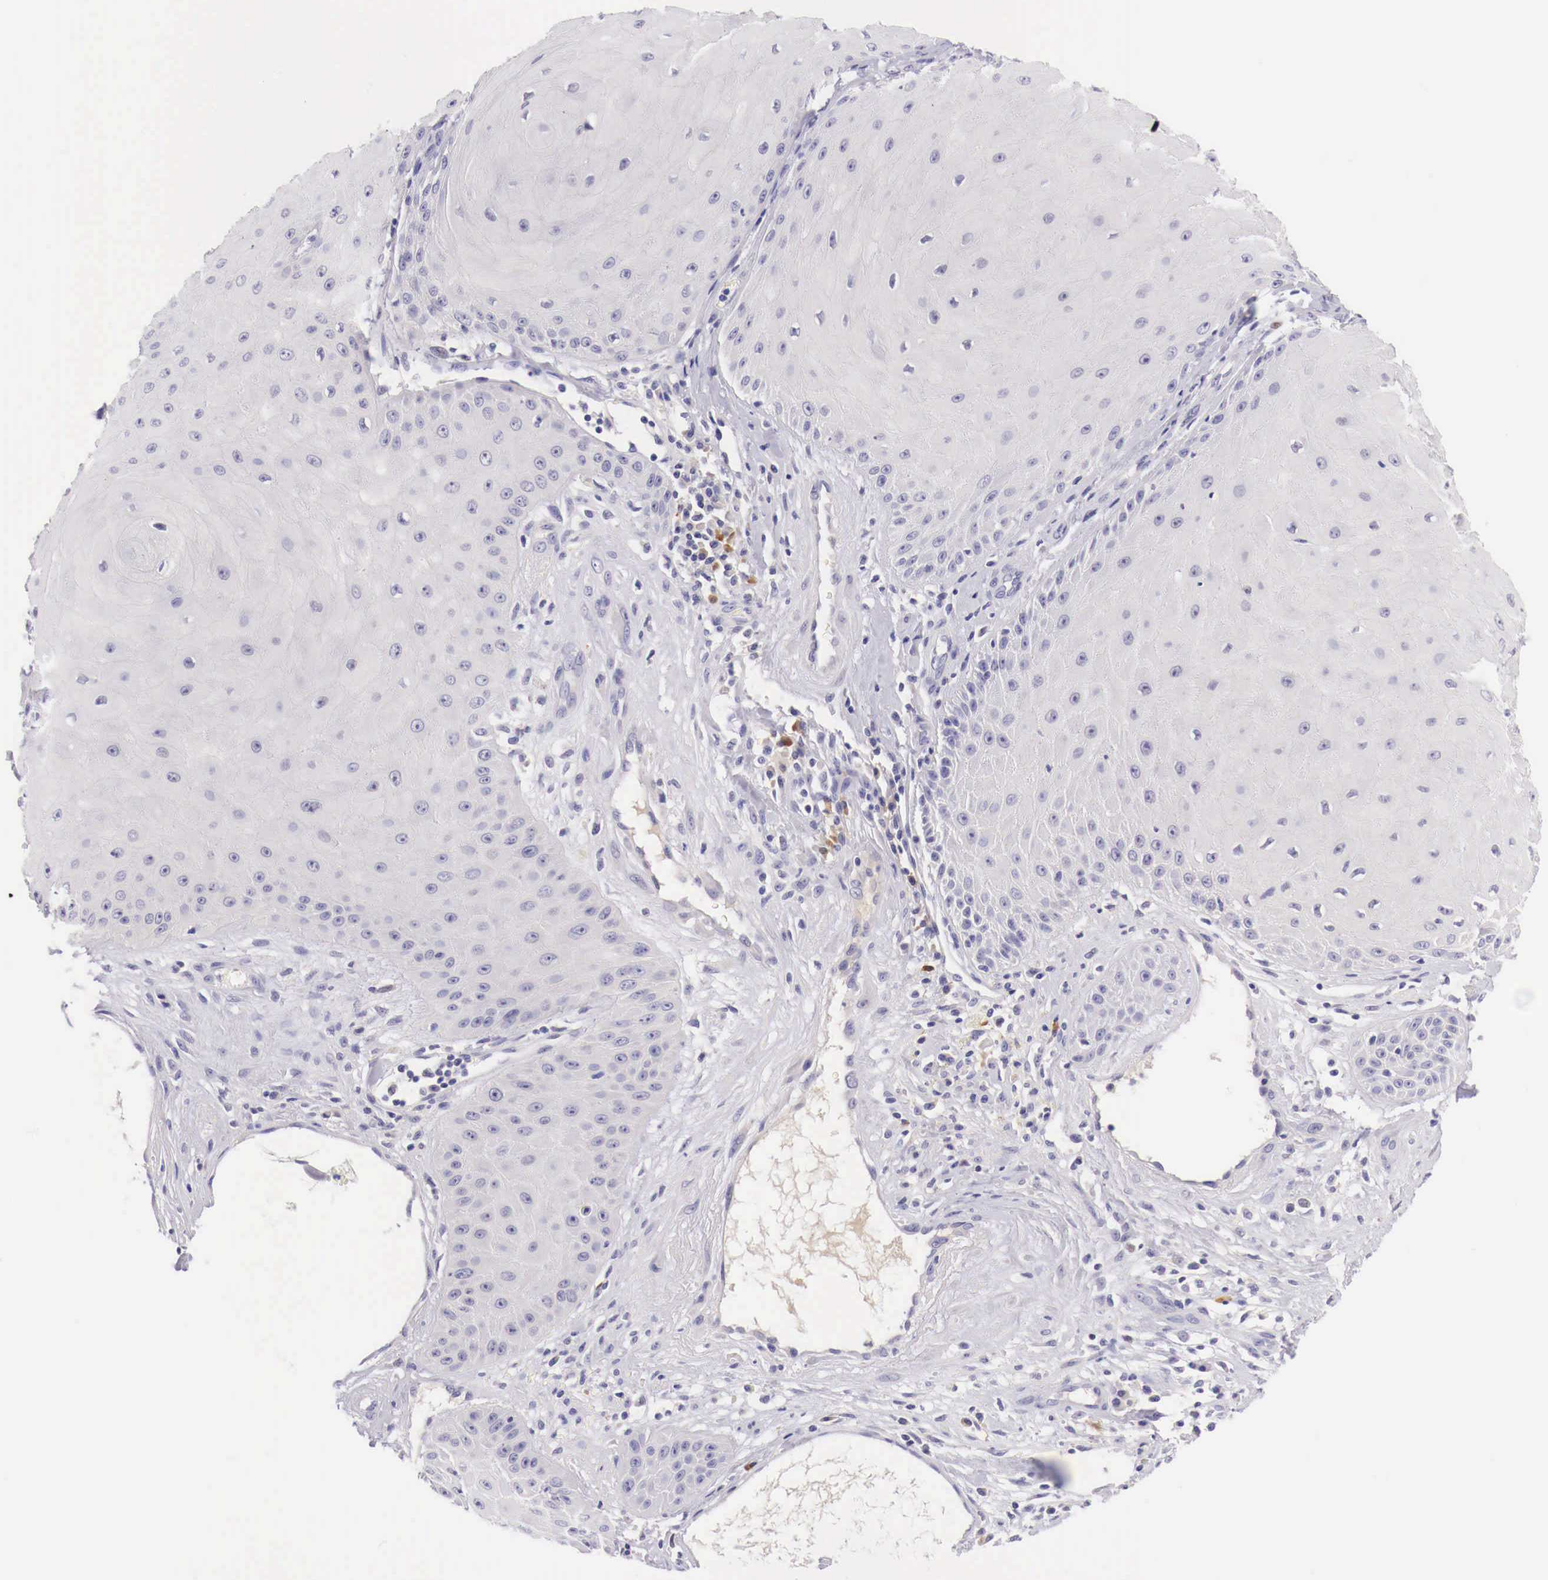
{"staining": {"intensity": "negative", "quantity": "none", "location": "none"}, "tissue": "skin cancer", "cell_type": "Tumor cells", "image_type": "cancer", "snomed": [{"axis": "morphology", "description": "Squamous cell carcinoma, NOS"}, {"axis": "topography", "description": "Skin"}], "caption": "Histopathology image shows no protein positivity in tumor cells of skin squamous cell carcinoma tissue. The staining was performed using DAB to visualize the protein expression in brown, while the nuclei were stained in blue with hematoxylin (Magnification: 20x).", "gene": "BCL6", "patient": {"sex": "male", "age": 57}}